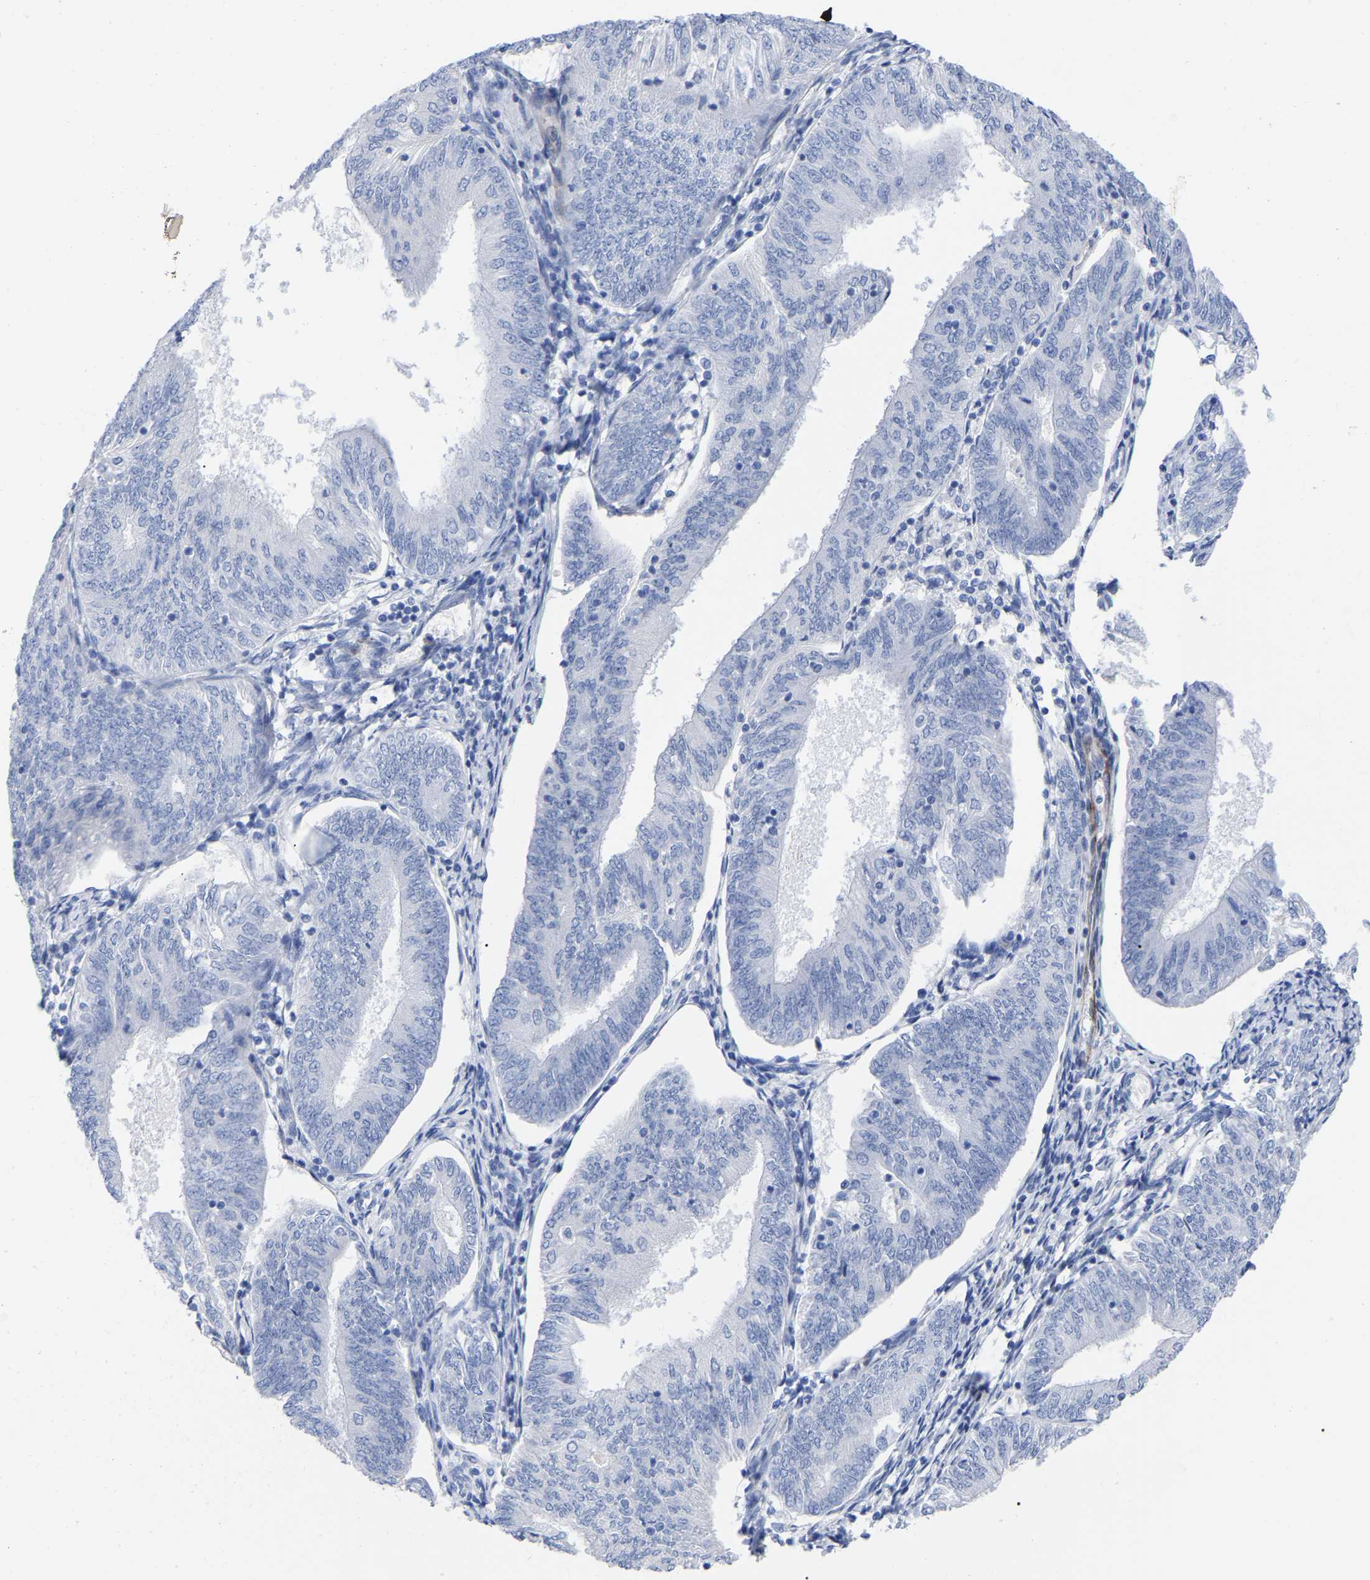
{"staining": {"intensity": "negative", "quantity": "none", "location": "none"}, "tissue": "endometrial cancer", "cell_type": "Tumor cells", "image_type": "cancer", "snomed": [{"axis": "morphology", "description": "Adenocarcinoma, NOS"}, {"axis": "topography", "description": "Endometrium"}], "caption": "Immunohistochemistry histopathology image of human endometrial cancer stained for a protein (brown), which exhibits no staining in tumor cells.", "gene": "HAPLN1", "patient": {"sex": "female", "age": 58}}